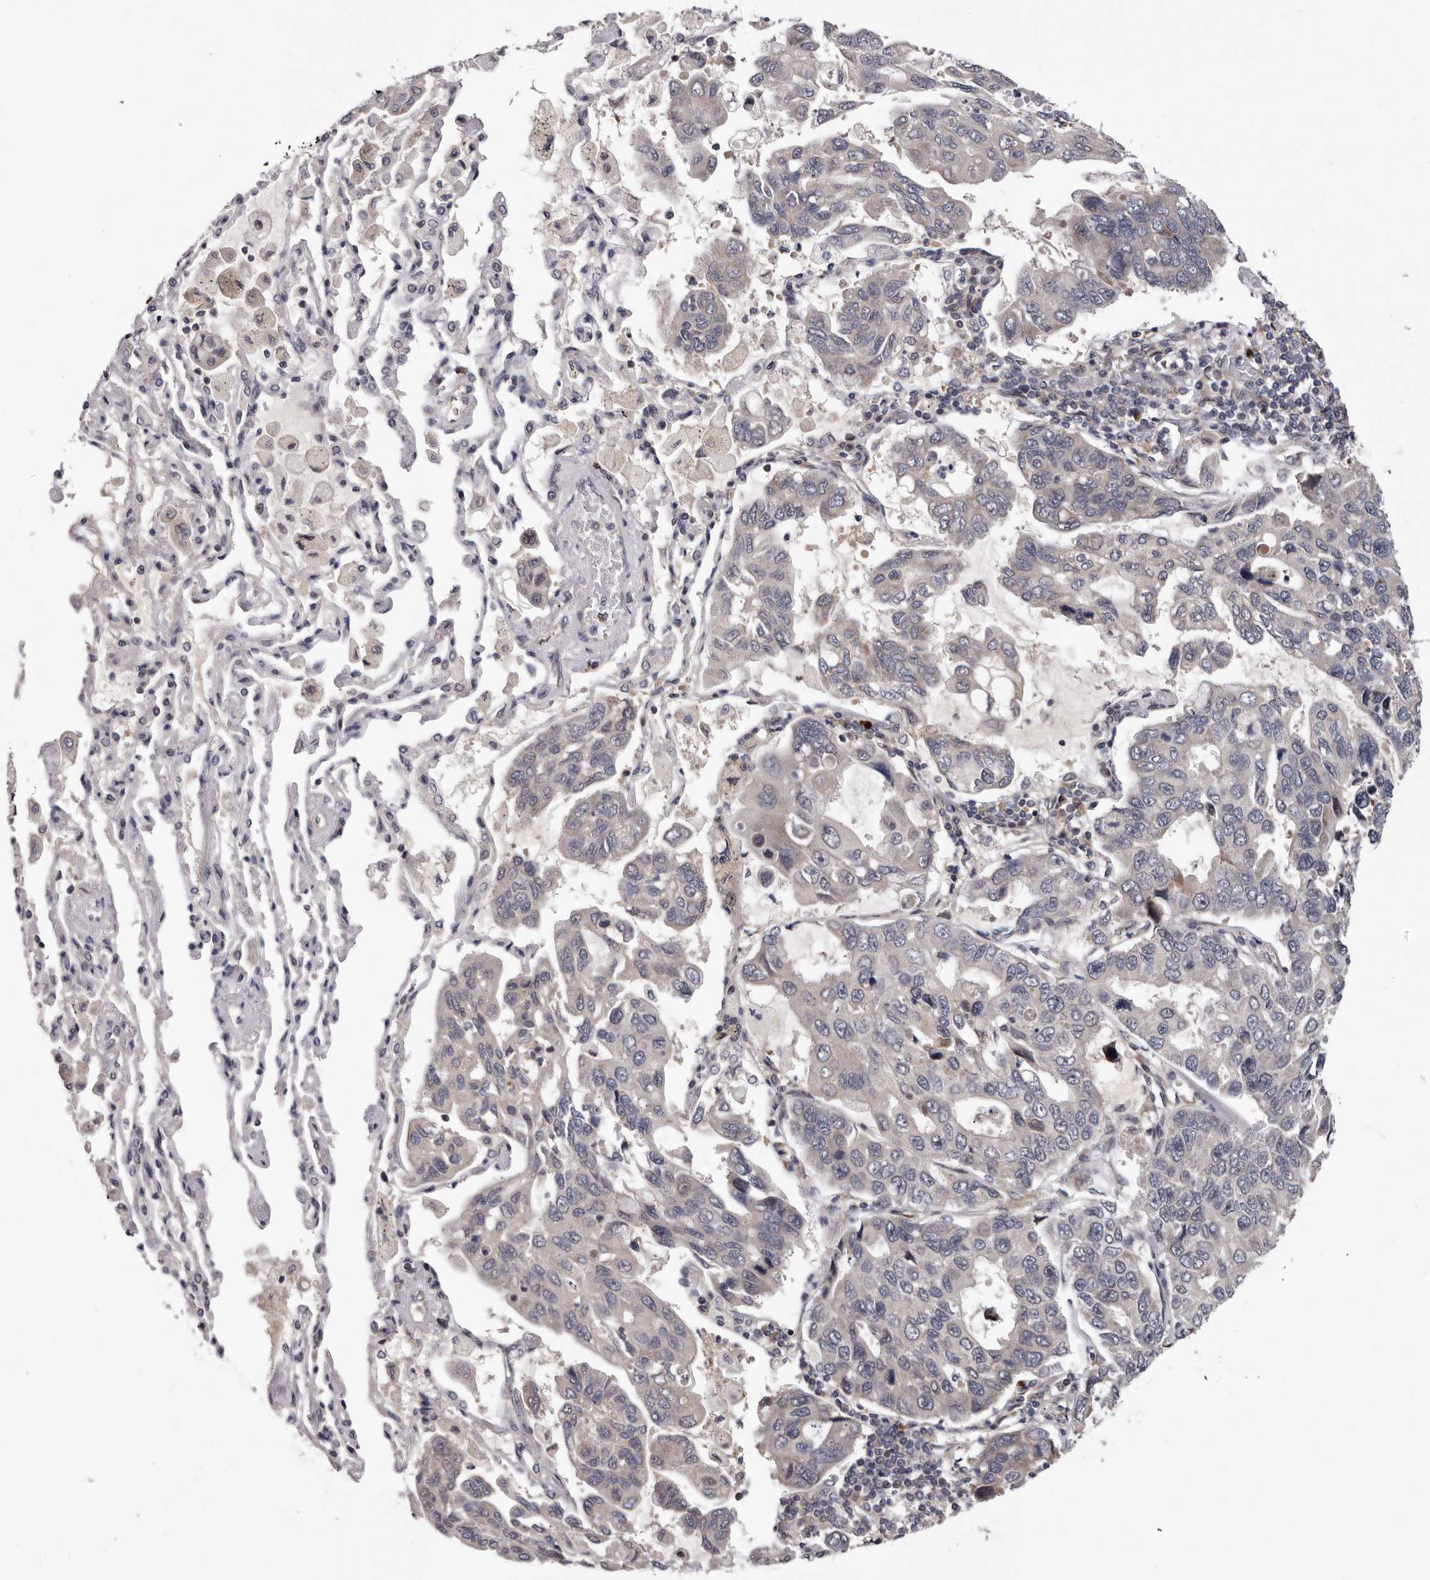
{"staining": {"intensity": "negative", "quantity": "none", "location": "none"}, "tissue": "lung cancer", "cell_type": "Tumor cells", "image_type": "cancer", "snomed": [{"axis": "morphology", "description": "Adenocarcinoma, NOS"}, {"axis": "topography", "description": "Lung"}], "caption": "Histopathology image shows no significant protein staining in tumor cells of lung cancer.", "gene": "MED8", "patient": {"sex": "male", "age": 64}}